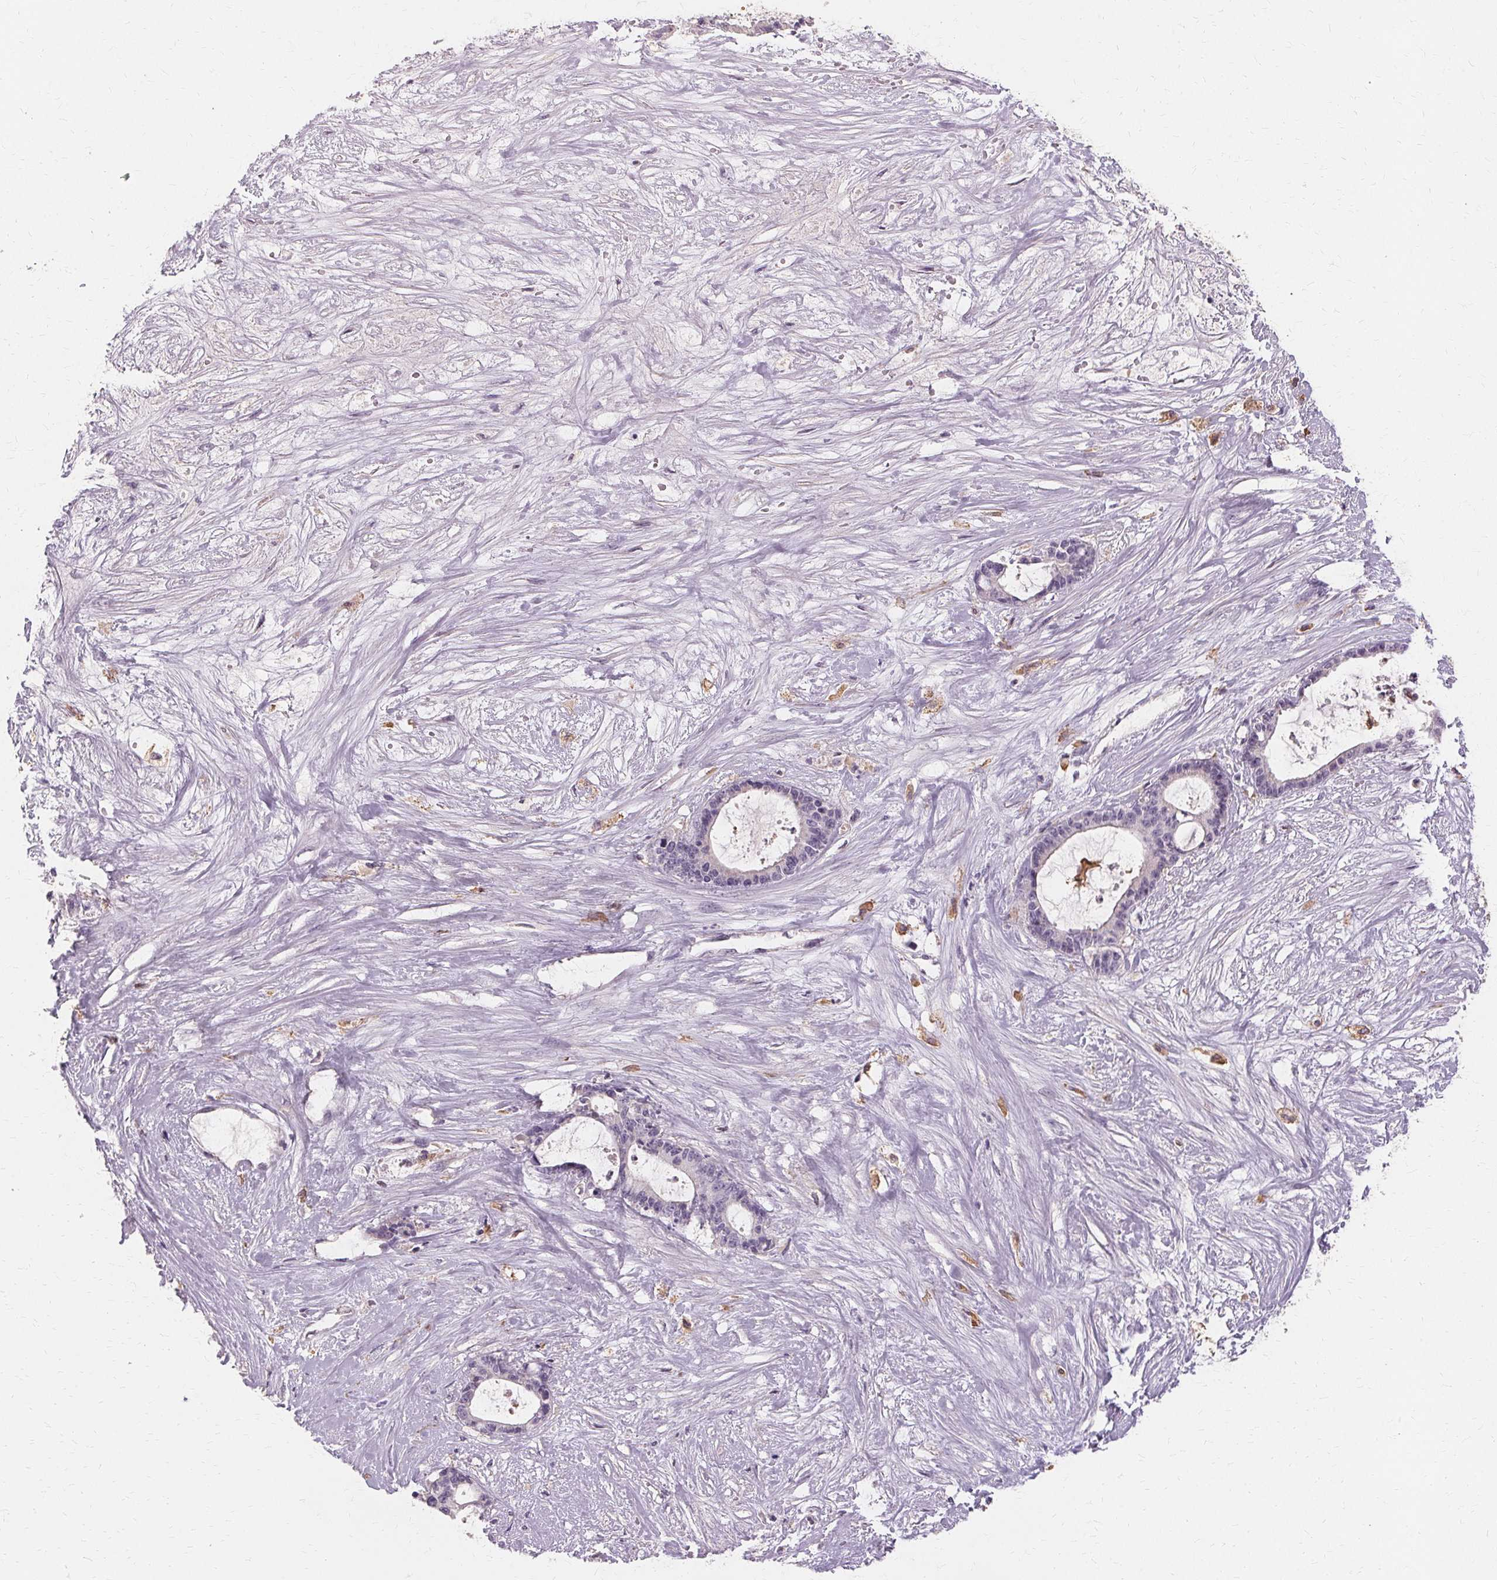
{"staining": {"intensity": "negative", "quantity": "none", "location": "none"}, "tissue": "liver cancer", "cell_type": "Tumor cells", "image_type": "cancer", "snomed": [{"axis": "morphology", "description": "Normal tissue, NOS"}, {"axis": "morphology", "description": "Cholangiocarcinoma"}, {"axis": "topography", "description": "Liver"}, {"axis": "topography", "description": "Peripheral nerve tissue"}], "caption": "Image shows no protein staining in tumor cells of cholangiocarcinoma (liver) tissue.", "gene": "IFNGR1", "patient": {"sex": "female", "age": 73}}